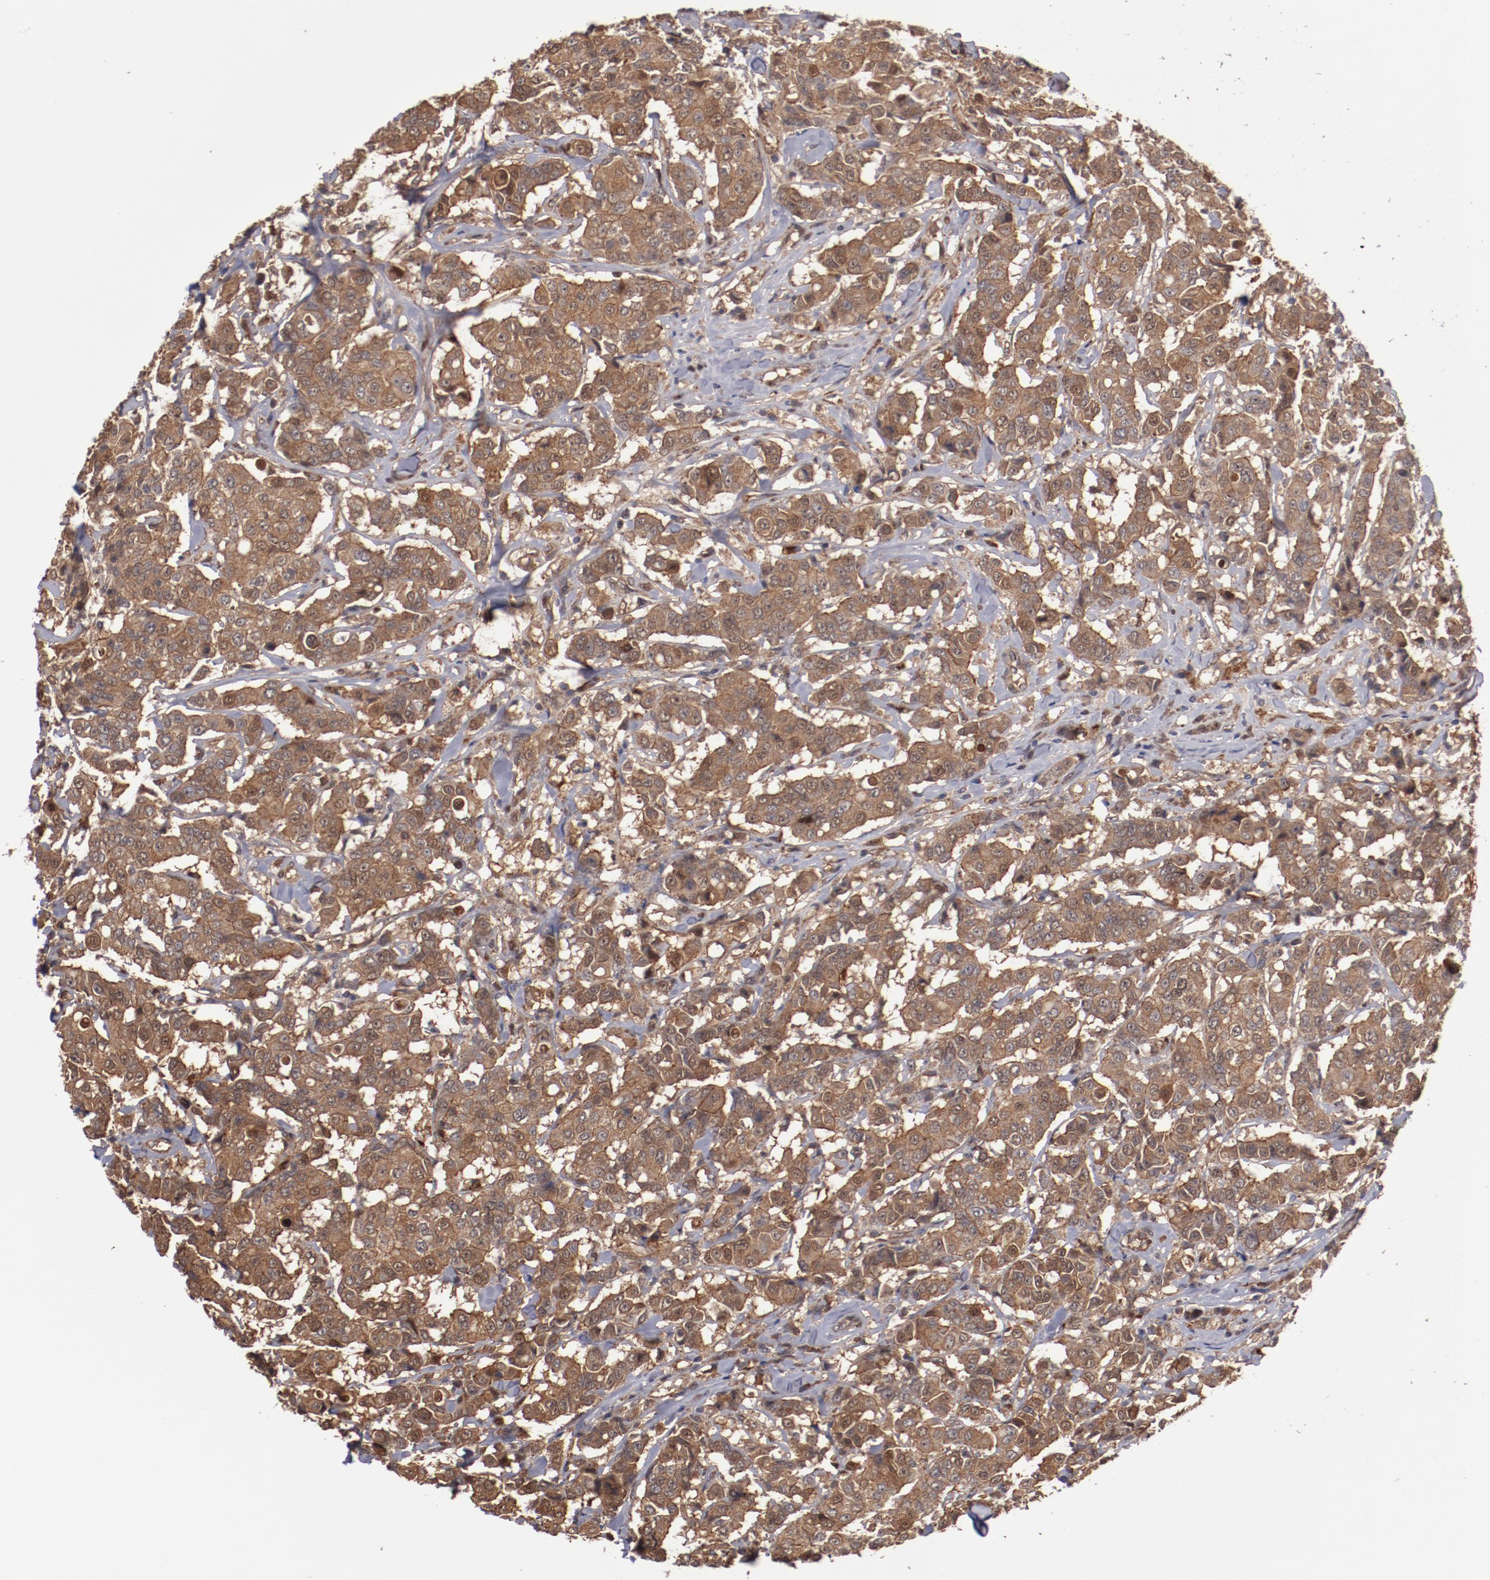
{"staining": {"intensity": "moderate", "quantity": ">75%", "location": "cytoplasmic/membranous"}, "tissue": "breast cancer", "cell_type": "Tumor cells", "image_type": "cancer", "snomed": [{"axis": "morphology", "description": "Duct carcinoma"}, {"axis": "topography", "description": "Breast"}], "caption": "Protein staining by immunohistochemistry displays moderate cytoplasmic/membranous positivity in approximately >75% of tumor cells in breast cancer.", "gene": "DNAAF2", "patient": {"sex": "female", "age": 27}}